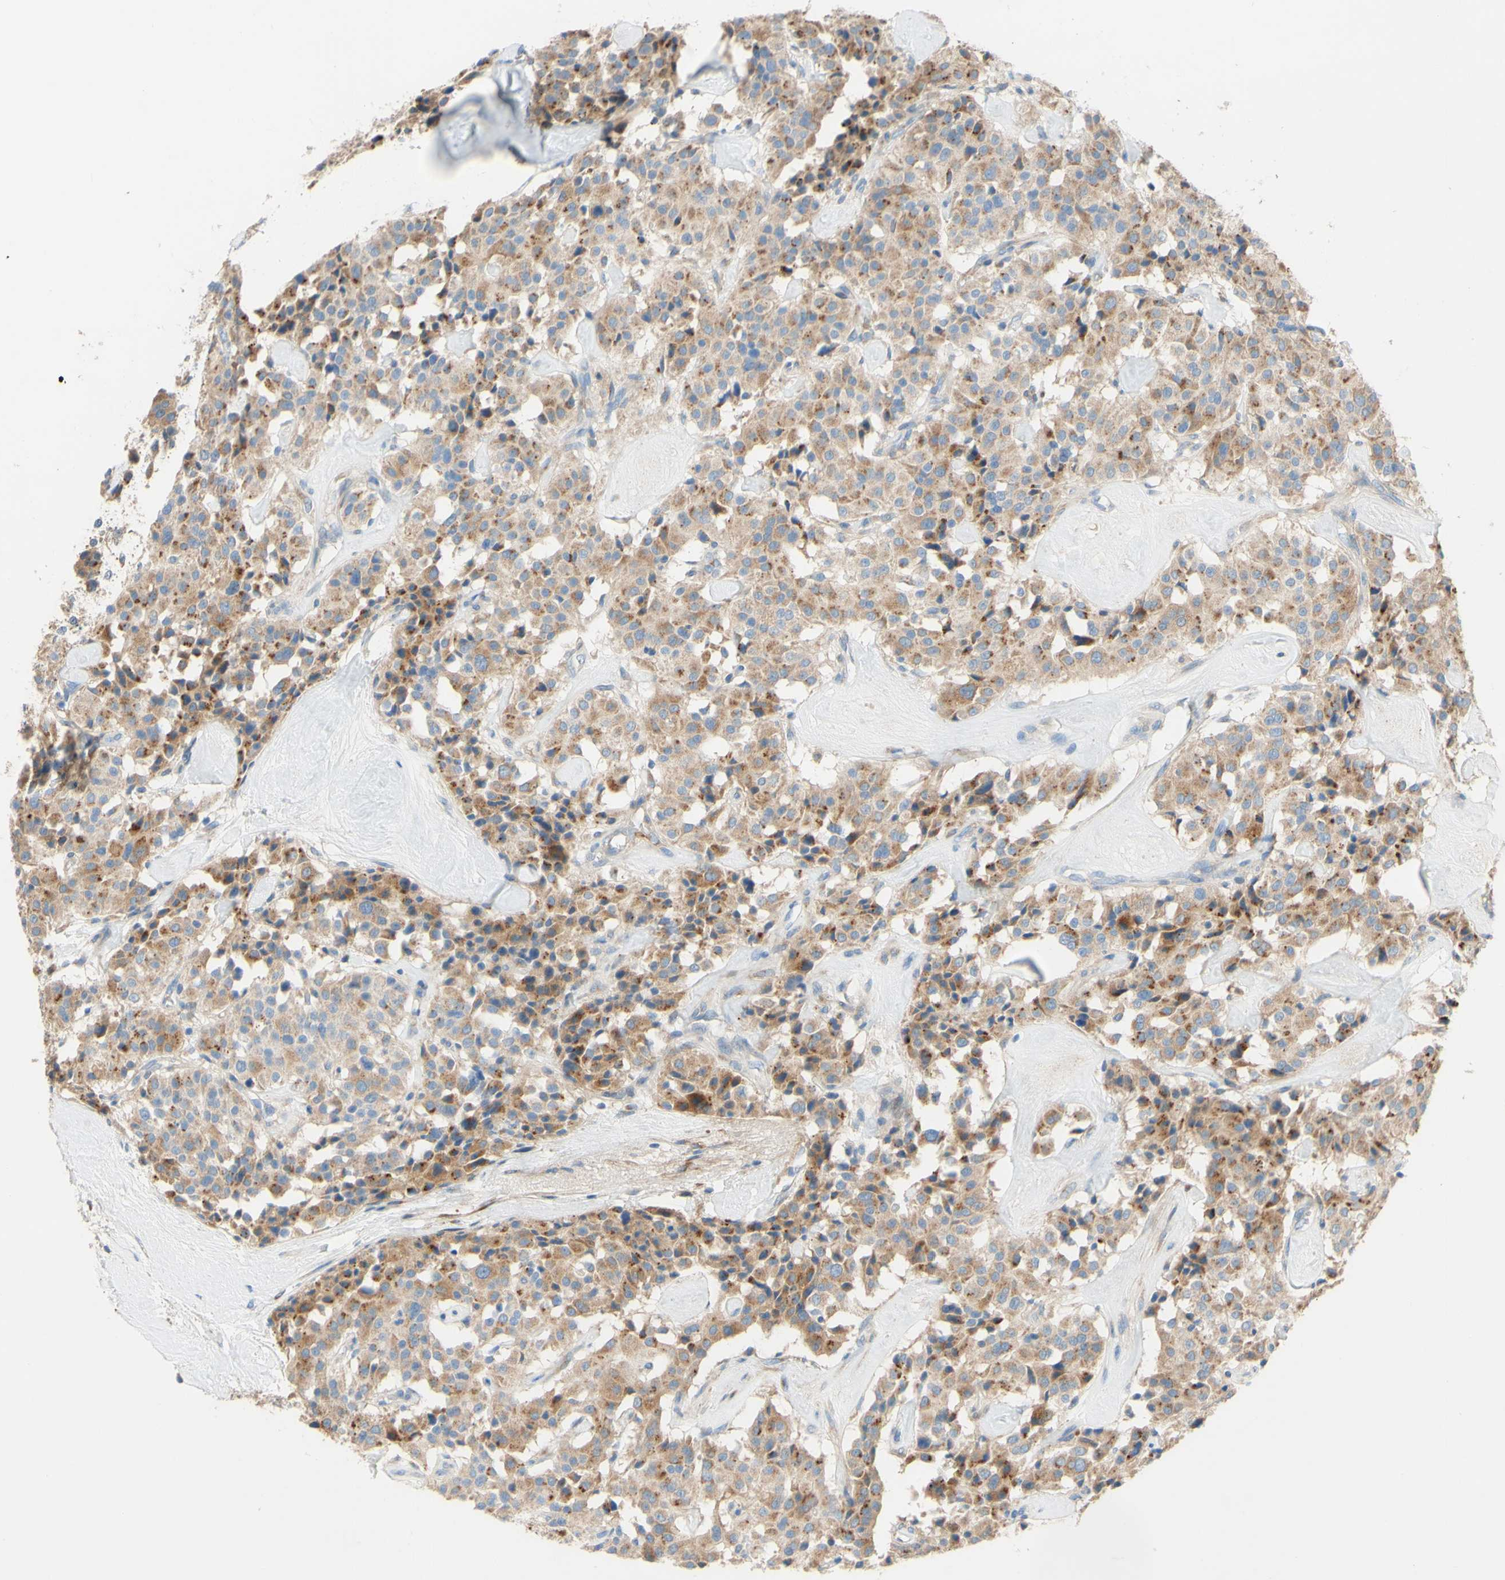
{"staining": {"intensity": "moderate", "quantity": ">75%", "location": "cytoplasmic/membranous"}, "tissue": "carcinoid", "cell_type": "Tumor cells", "image_type": "cancer", "snomed": [{"axis": "morphology", "description": "Carcinoid, malignant, NOS"}, {"axis": "topography", "description": "Lung"}], "caption": "Moderate cytoplasmic/membranous expression is identified in about >75% of tumor cells in carcinoid (malignant).", "gene": "DKK3", "patient": {"sex": "male", "age": 30}}